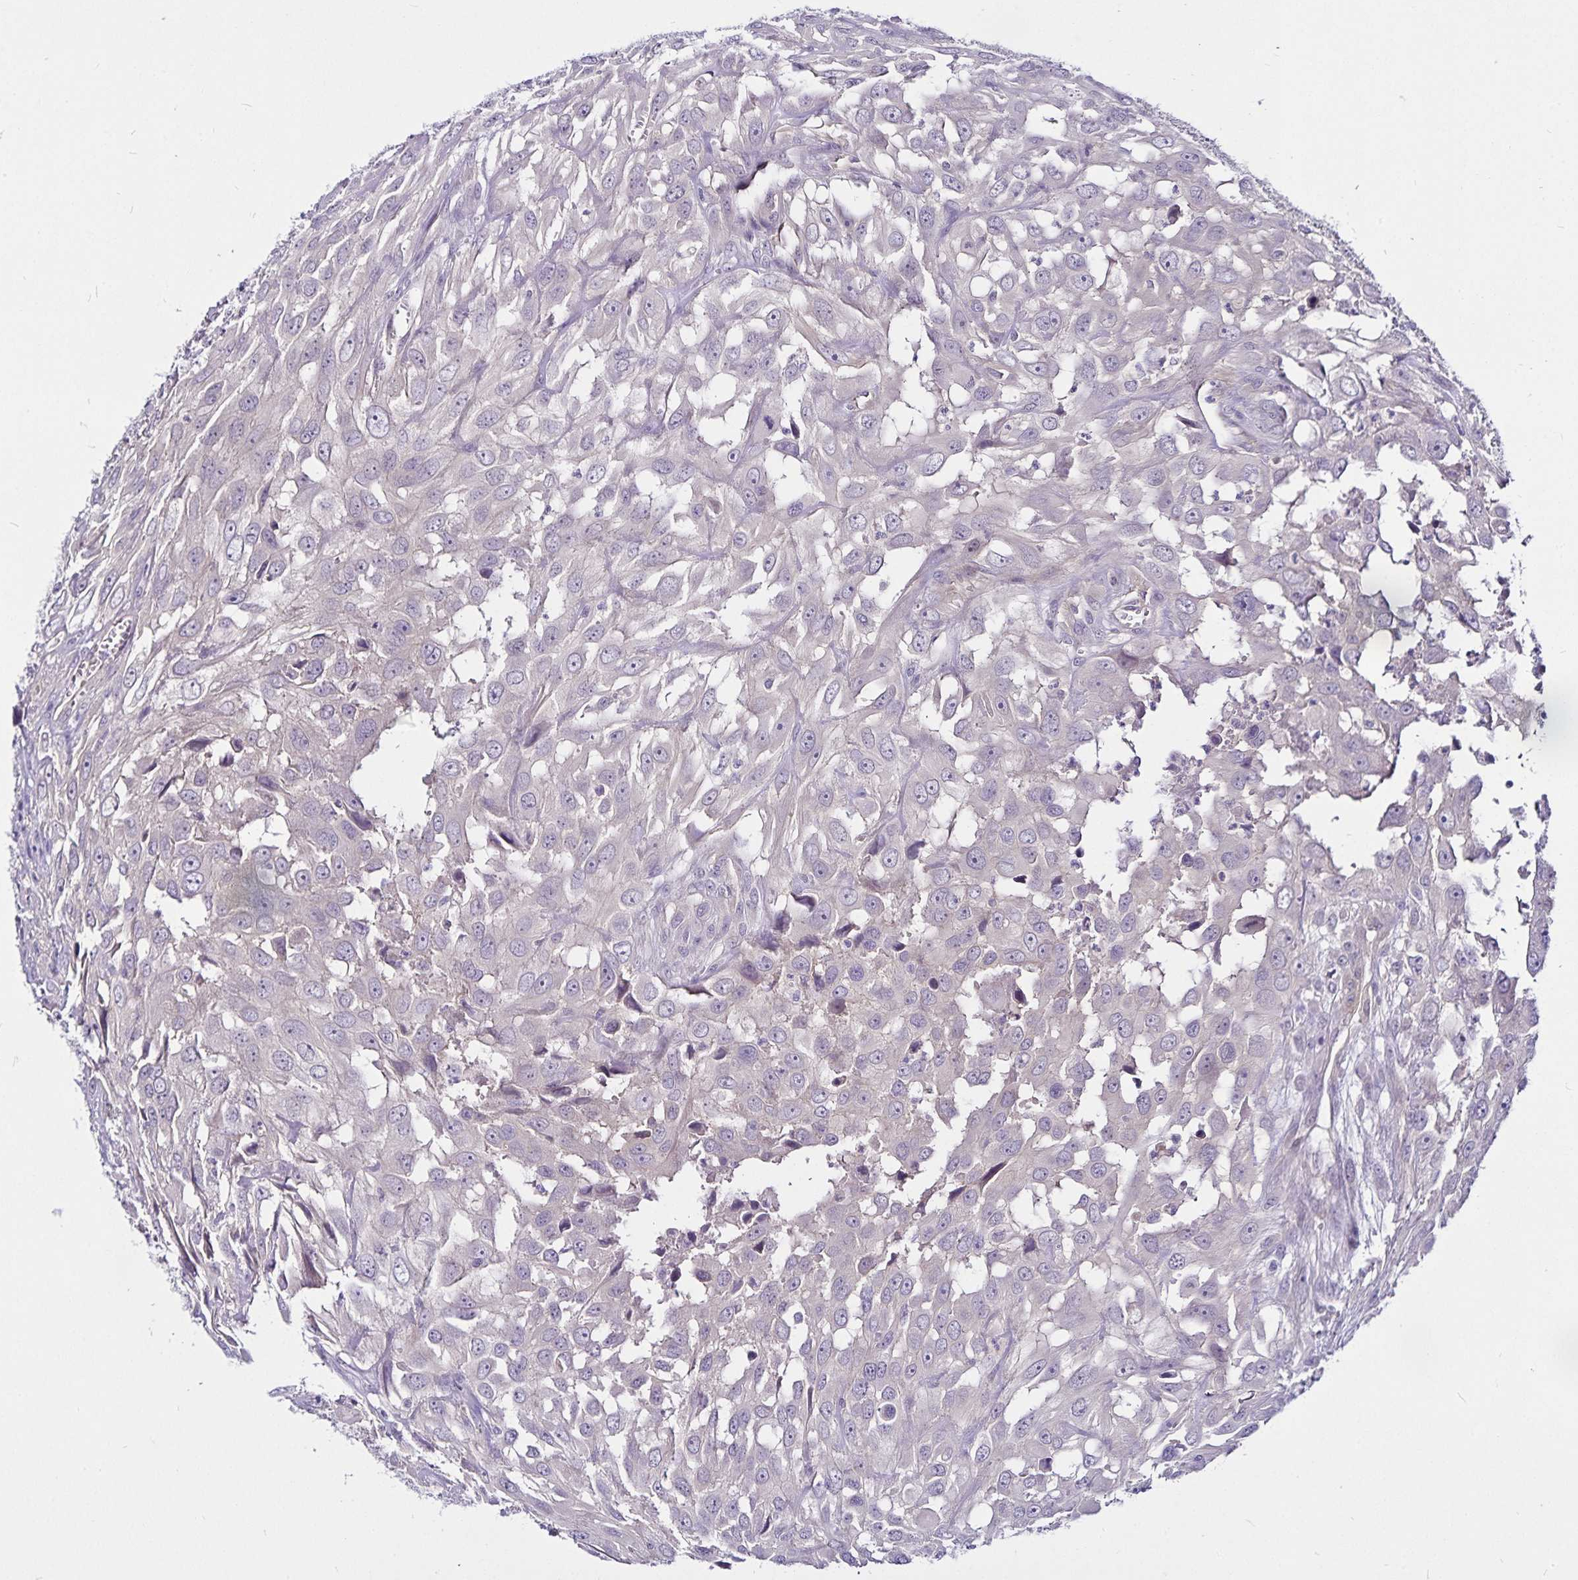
{"staining": {"intensity": "negative", "quantity": "none", "location": "none"}, "tissue": "urothelial cancer", "cell_type": "Tumor cells", "image_type": "cancer", "snomed": [{"axis": "morphology", "description": "Urothelial carcinoma, High grade"}, {"axis": "topography", "description": "Urinary bladder"}], "caption": "Histopathology image shows no significant protein staining in tumor cells of urothelial cancer.", "gene": "GNG12", "patient": {"sex": "male", "age": 67}}